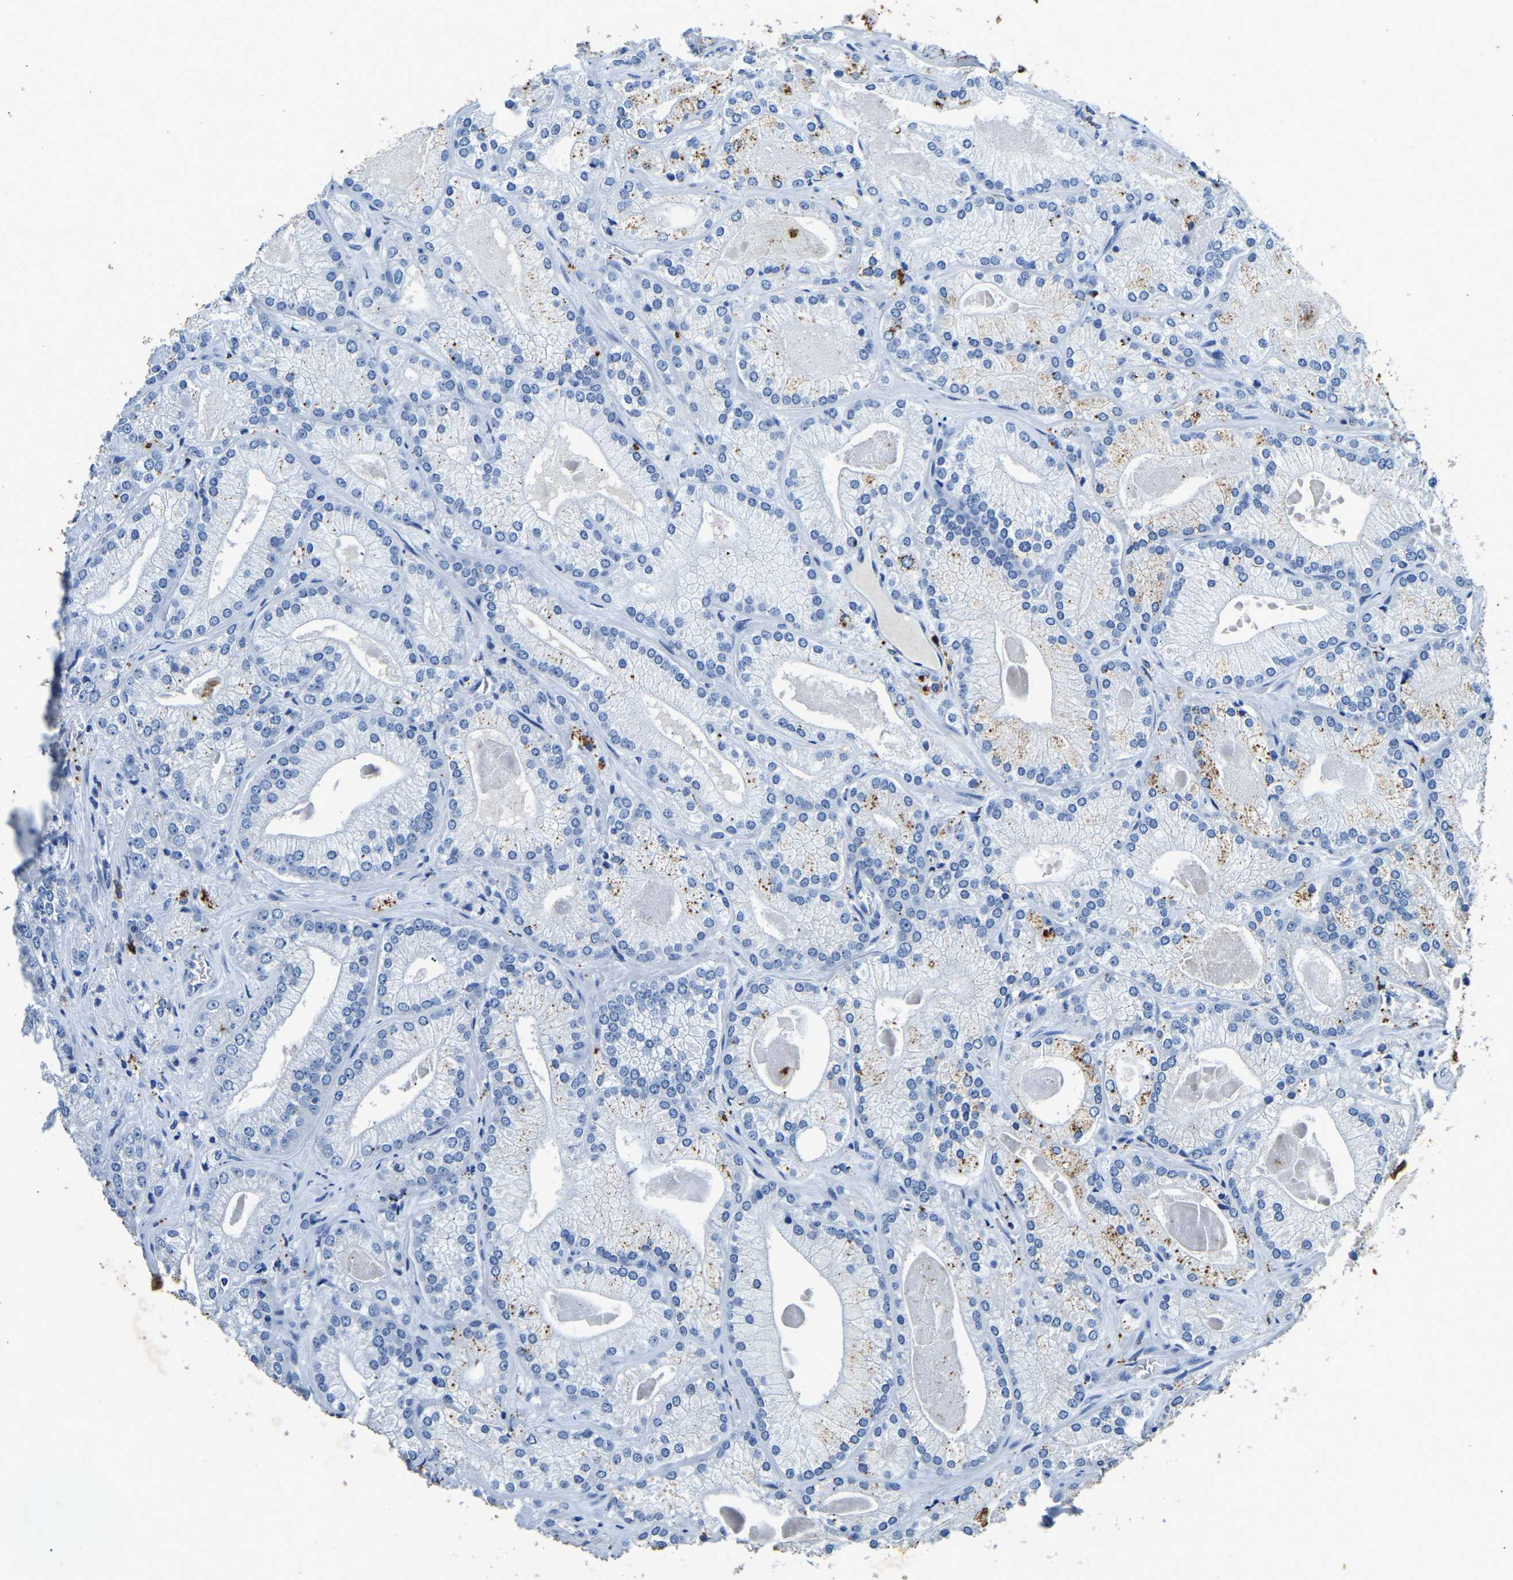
{"staining": {"intensity": "negative", "quantity": "none", "location": "none"}, "tissue": "prostate cancer", "cell_type": "Tumor cells", "image_type": "cancer", "snomed": [{"axis": "morphology", "description": "Adenocarcinoma, Low grade"}, {"axis": "topography", "description": "Prostate"}], "caption": "Tumor cells show no significant staining in prostate adenocarcinoma (low-grade).", "gene": "UBN2", "patient": {"sex": "male", "age": 65}}